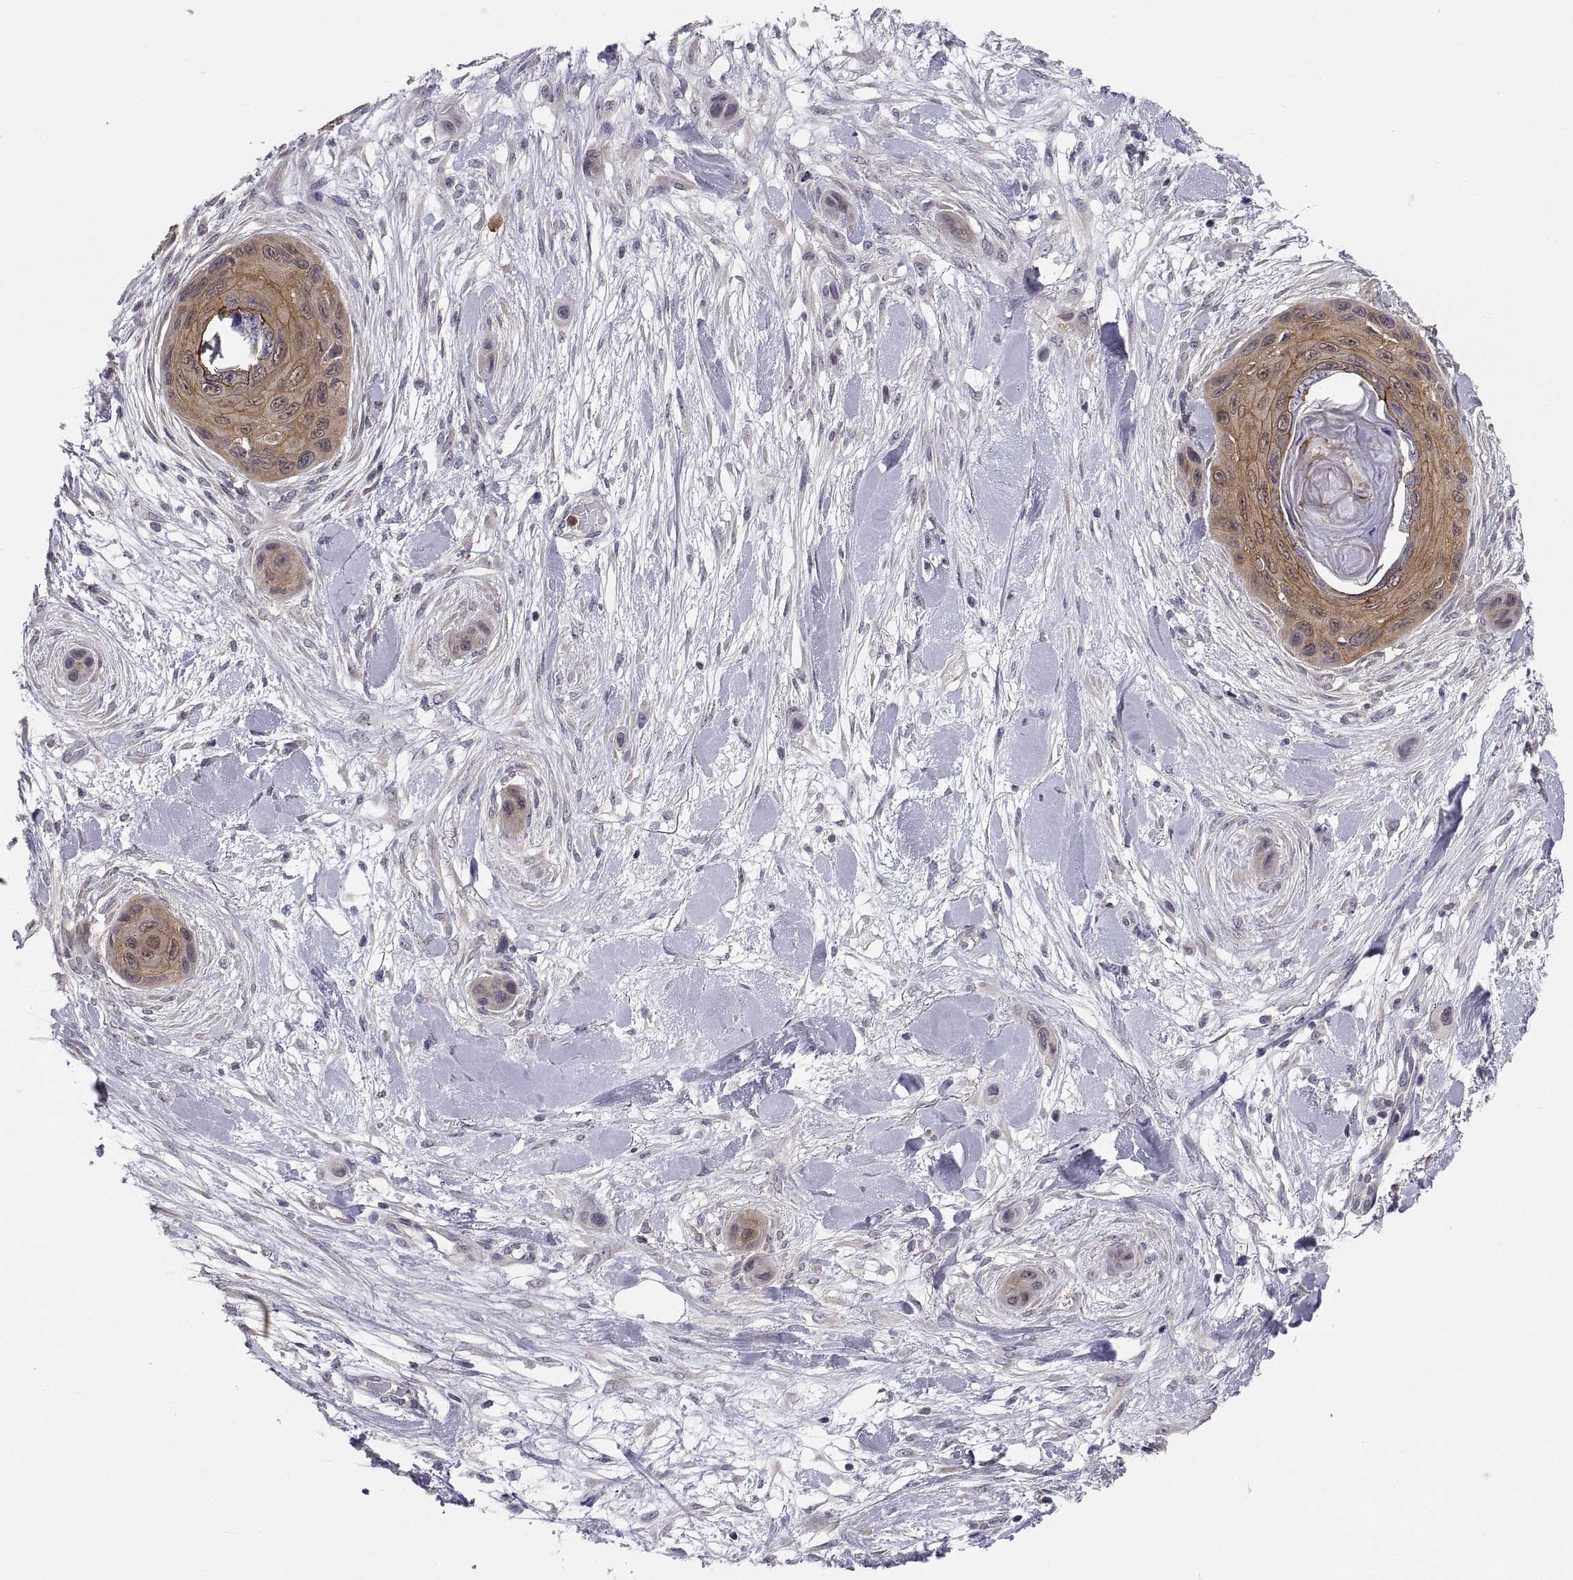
{"staining": {"intensity": "weak", "quantity": "25%-75%", "location": "cytoplasmic/membranous"}, "tissue": "skin cancer", "cell_type": "Tumor cells", "image_type": "cancer", "snomed": [{"axis": "morphology", "description": "Squamous cell carcinoma, NOS"}, {"axis": "topography", "description": "Skin"}], "caption": "This histopathology image exhibits IHC staining of human squamous cell carcinoma (skin), with low weak cytoplasmic/membranous positivity in about 25%-75% of tumor cells.", "gene": "PKP1", "patient": {"sex": "male", "age": 82}}